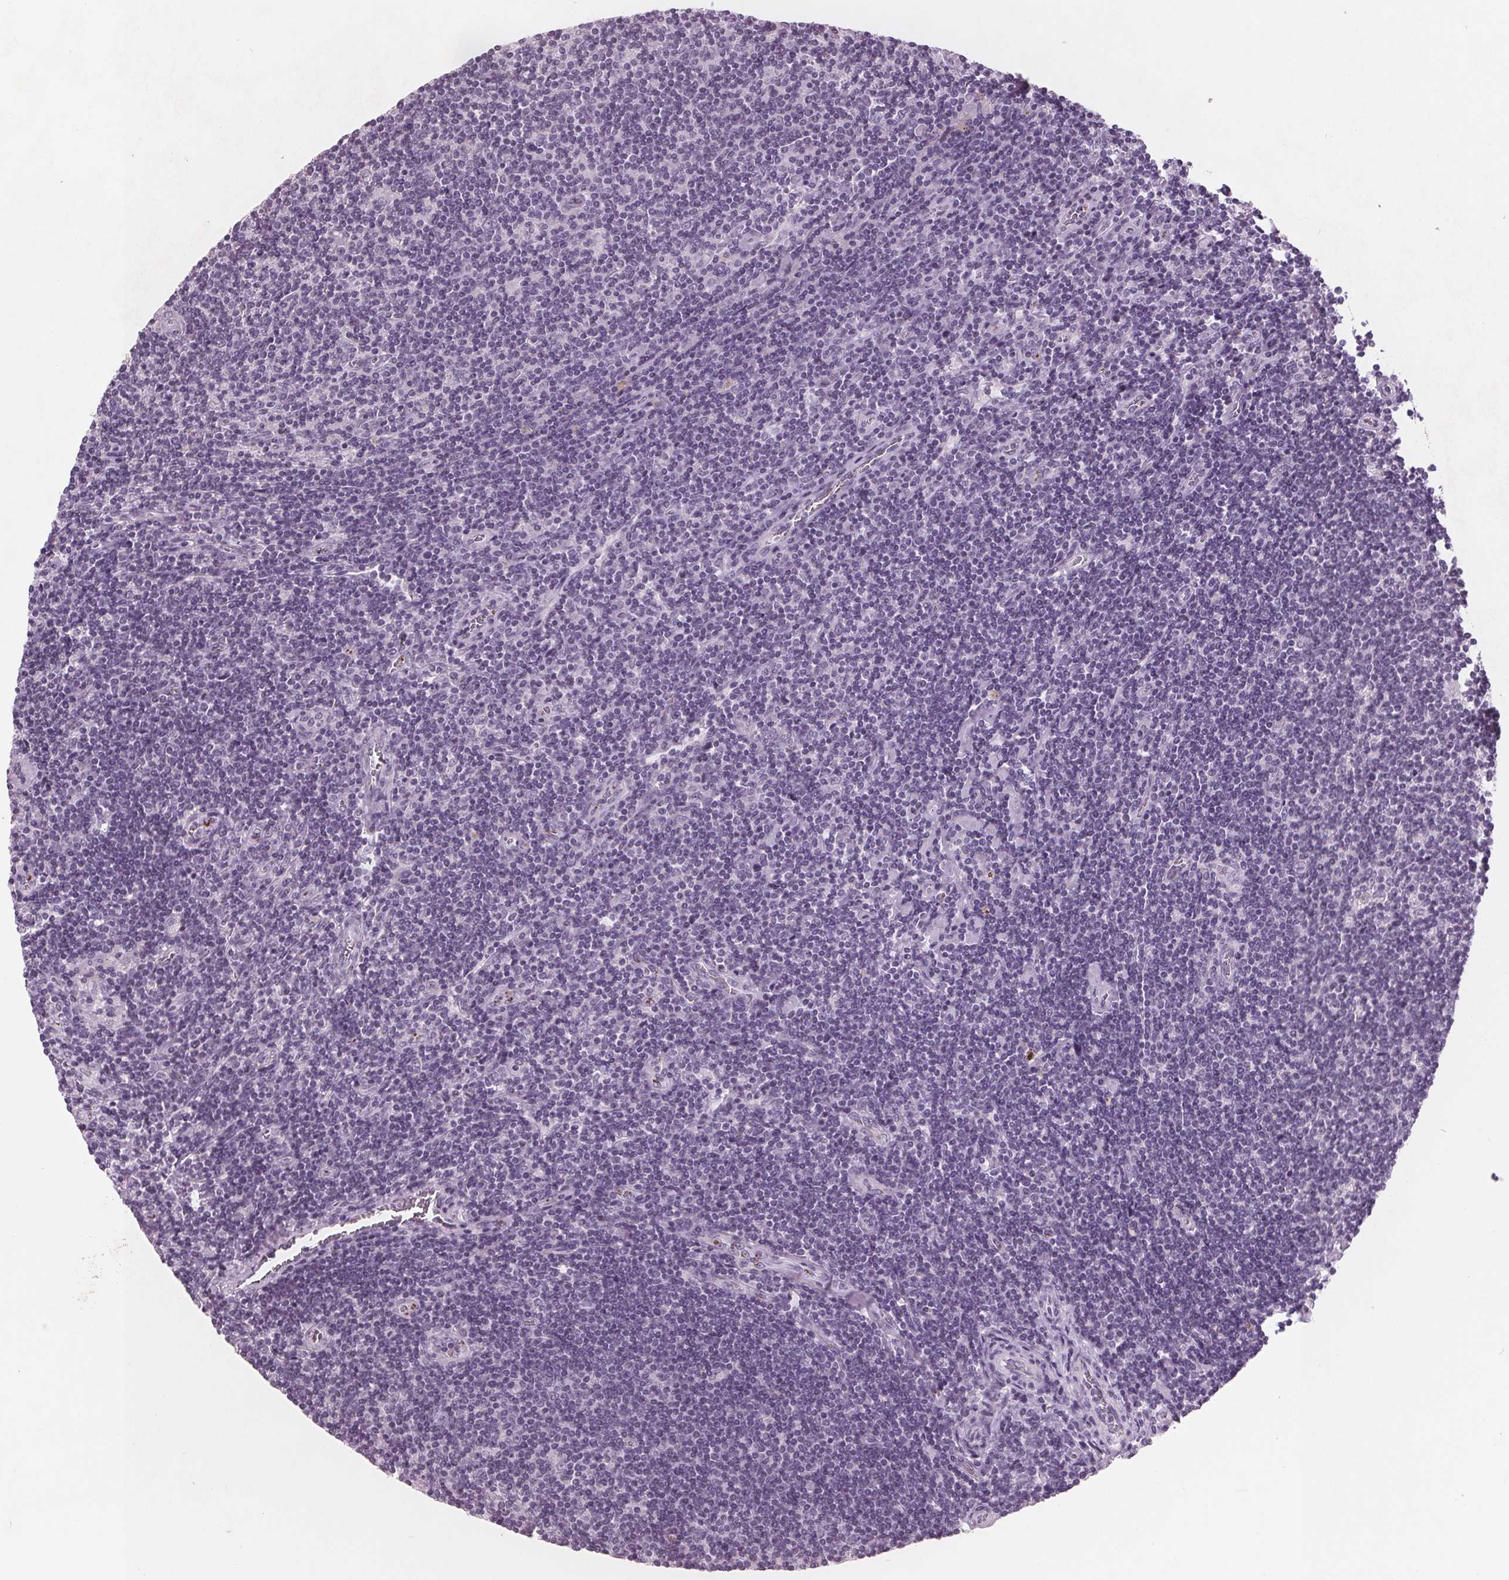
{"staining": {"intensity": "negative", "quantity": "none", "location": "none"}, "tissue": "lymphoma", "cell_type": "Tumor cells", "image_type": "cancer", "snomed": [{"axis": "morphology", "description": "Hodgkin's disease, NOS"}, {"axis": "topography", "description": "Lymph node"}], "caption": "Hodgkin's disease was stained to show a protein in brown. There is no significant staining in tumor cells. (Stains: DAB IHC with hematoxylin counter stain, Microscopy: brightfield microscopy at high magnification).", "gene": "PTPN14", "patient": {"sex": "male", "age": 40}}